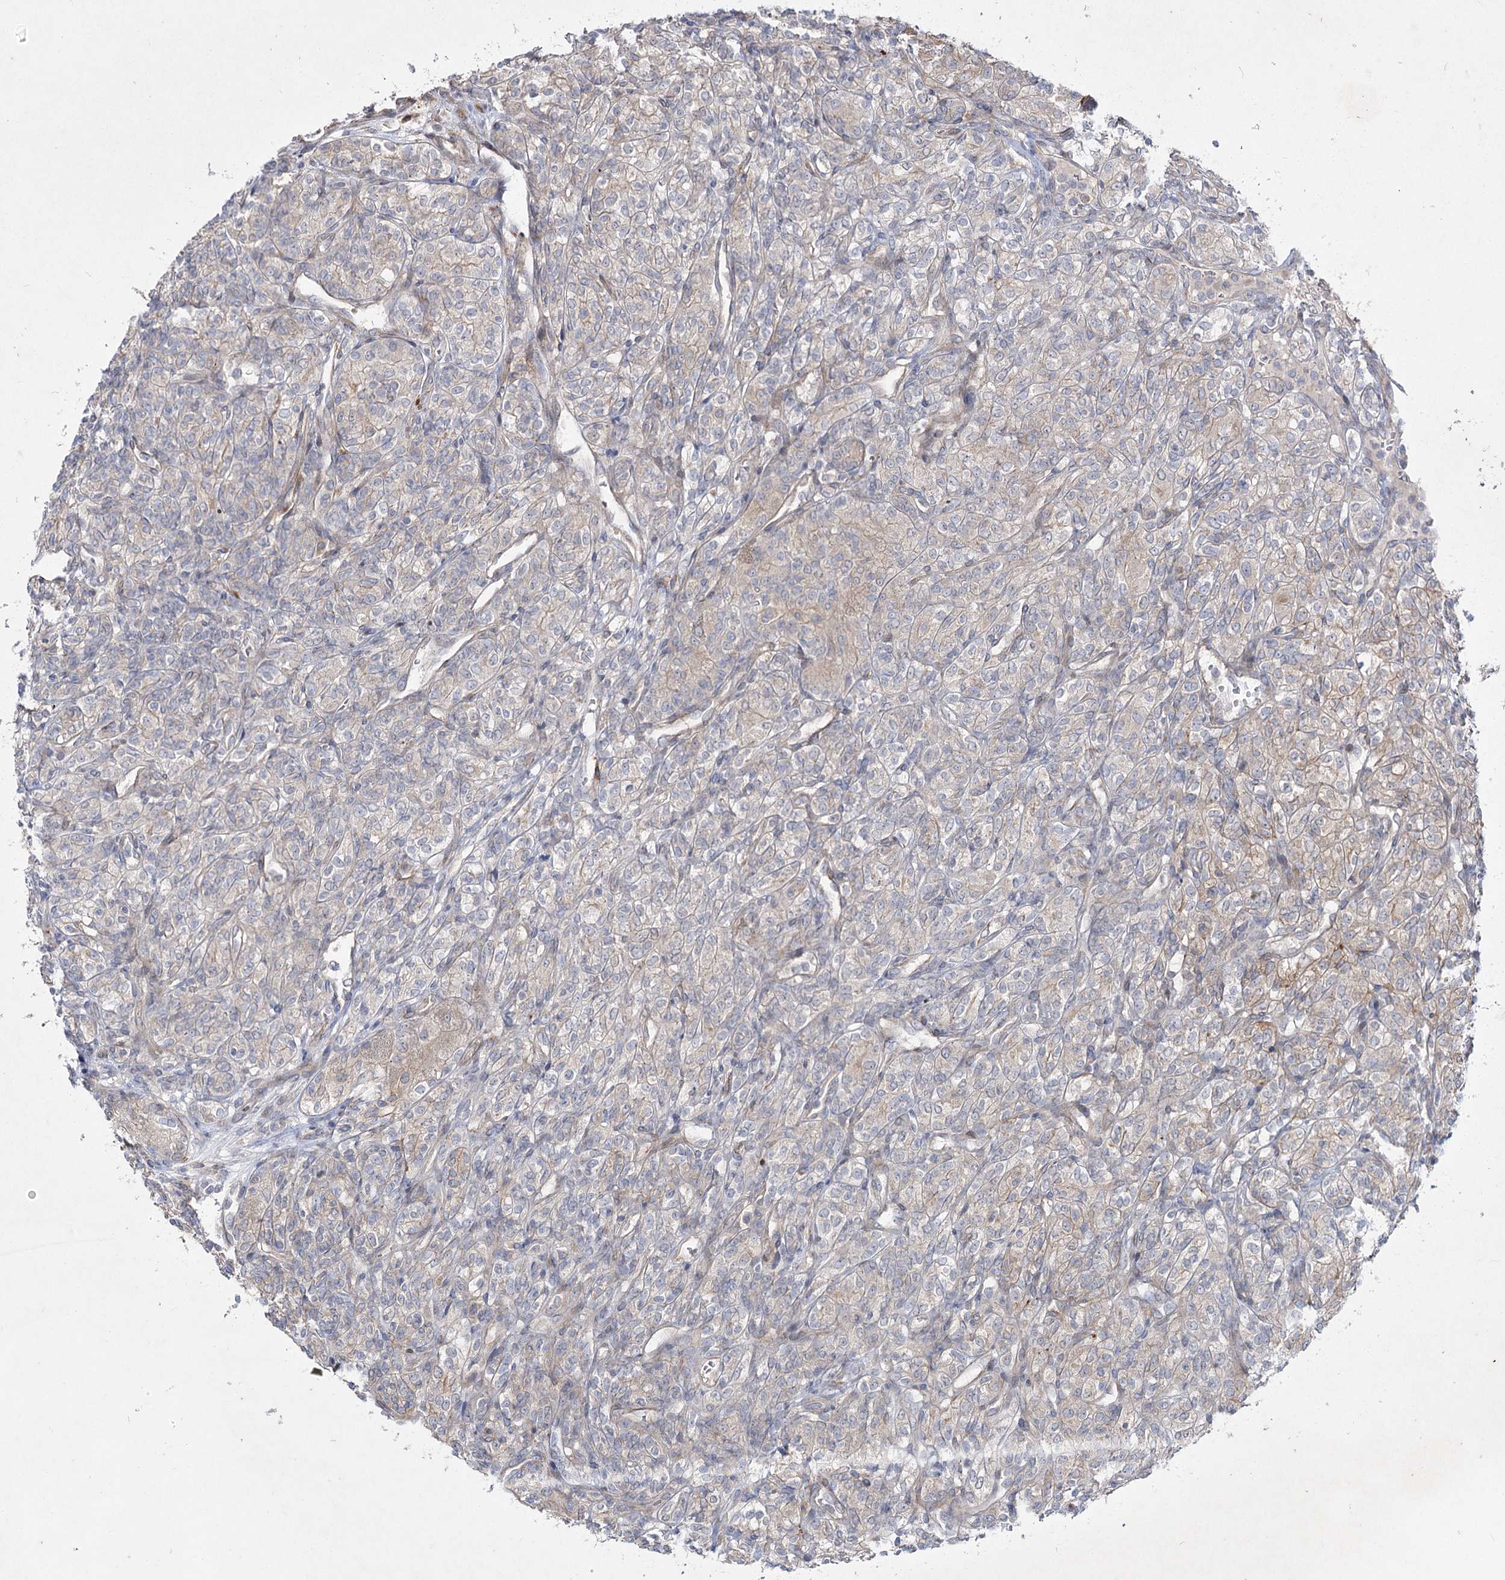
{"staining": {"intensity": "negative", "quantity": "none", "location": "none"}, "tissue": "renal cancer", "cell_type": "Tumor cells", "image_type": "cancer", "snomed": [{"axis": "morphology", "description": "Adenocarcinoma, NOS"}, {"axis": "topography", "description": "Kidney"}], "caption": "Photomicrograph shows no significant protein positivity in tumor cells of renal cancer (adenocarcinoma).", "gene": "SH3BP5L", "patient": {"sex": "male", "age": 77}}